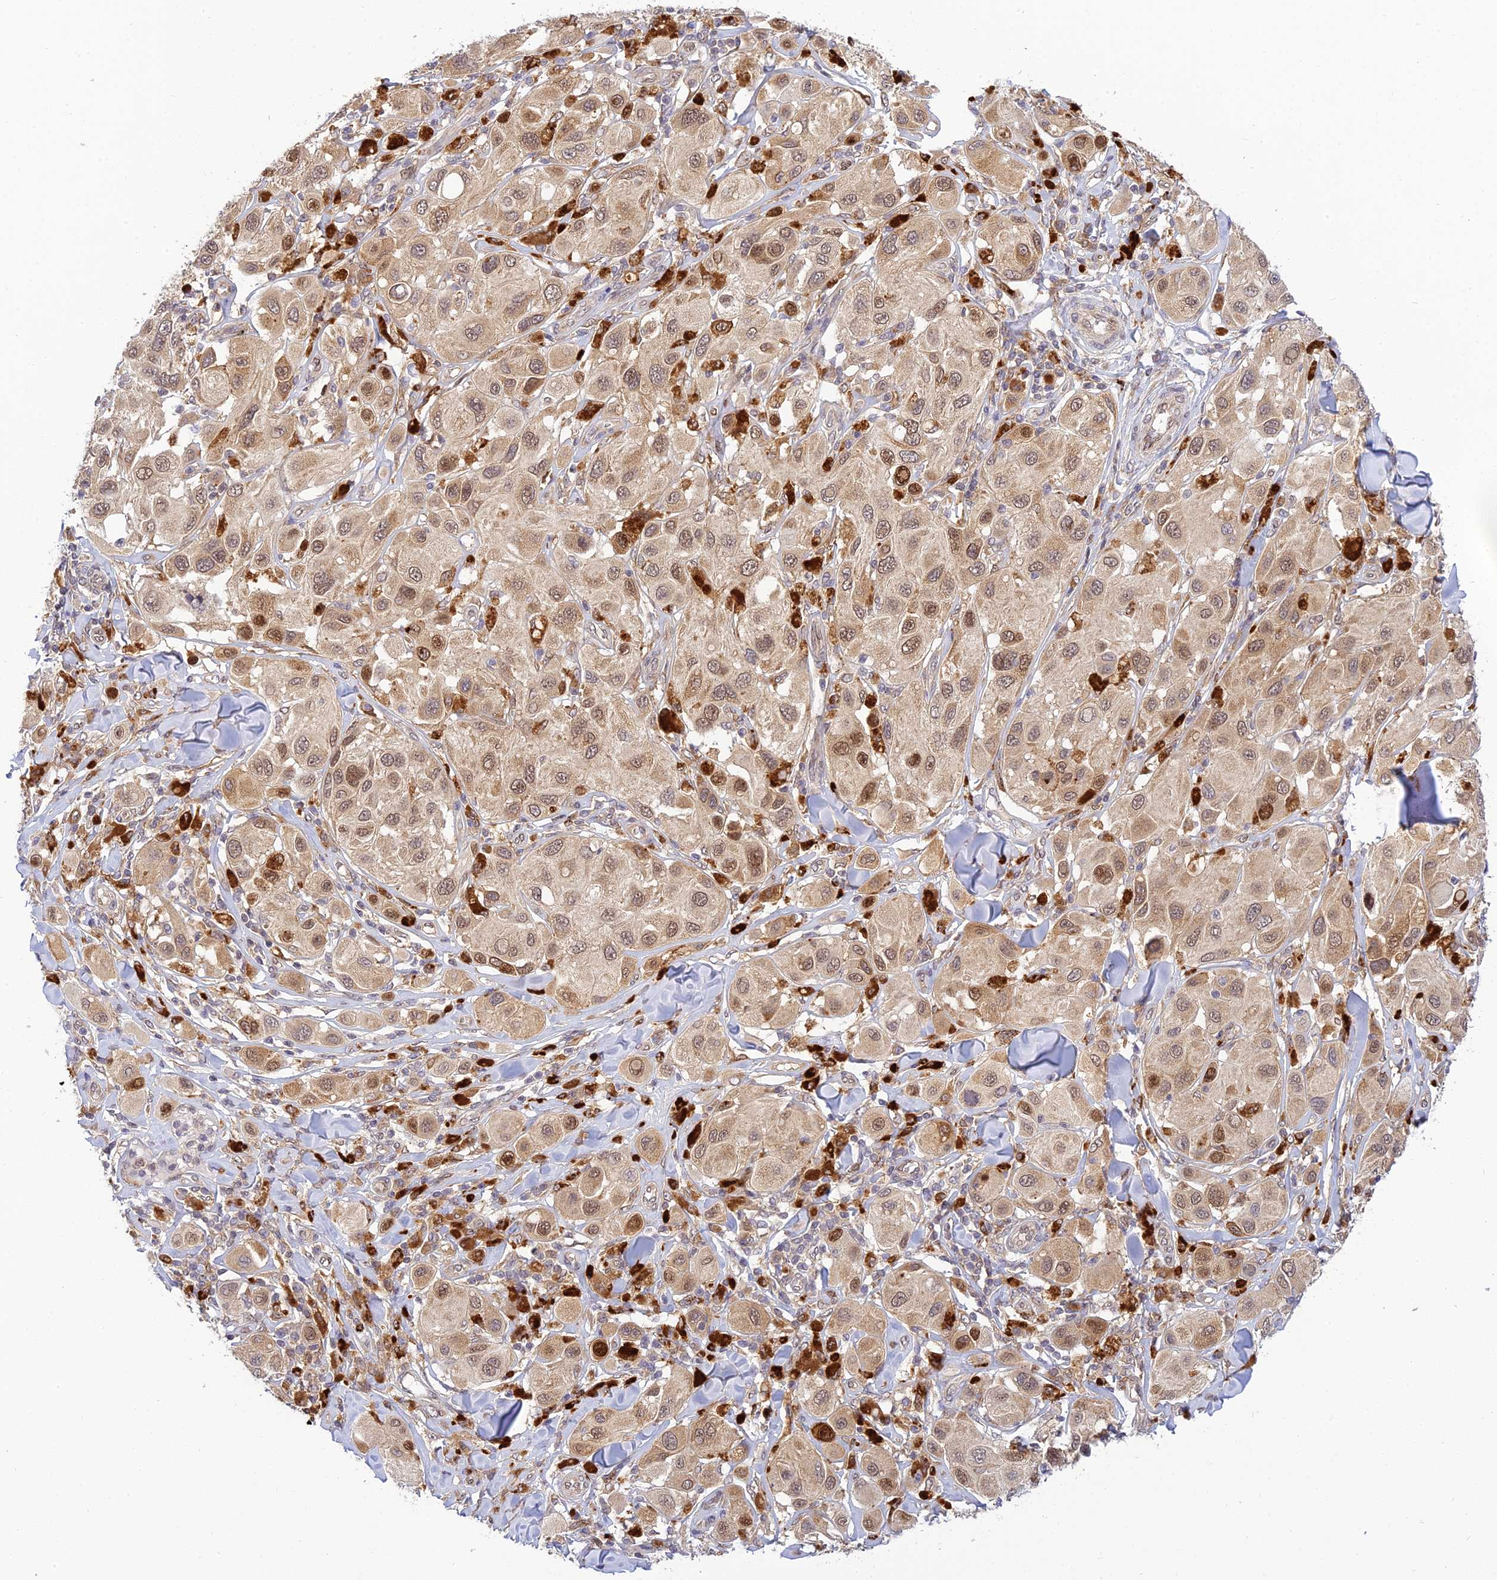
{"staining": {"intensity": "moderate", "quantity": ">75%", "location": "cytoplasmic/membranous,nuclear"}, "tissue": "melanoma", "cell_type": "Tumor cells", "image_type": "cancer", "snomed": [{"axis": "morphology", "description": "Malignant melanoma, Metastatic site"}, {"axis": "topography", "description": "Skin"}], "caption": "Melanoma tissue demonstrates moderate cytoplasmic/membranous and nuclear positivity in approximately >75% of tumor cells, visualized by immunohistochemistry.", "gene": "SKIC8", "patient": {"sex": "male", "age": 41}}